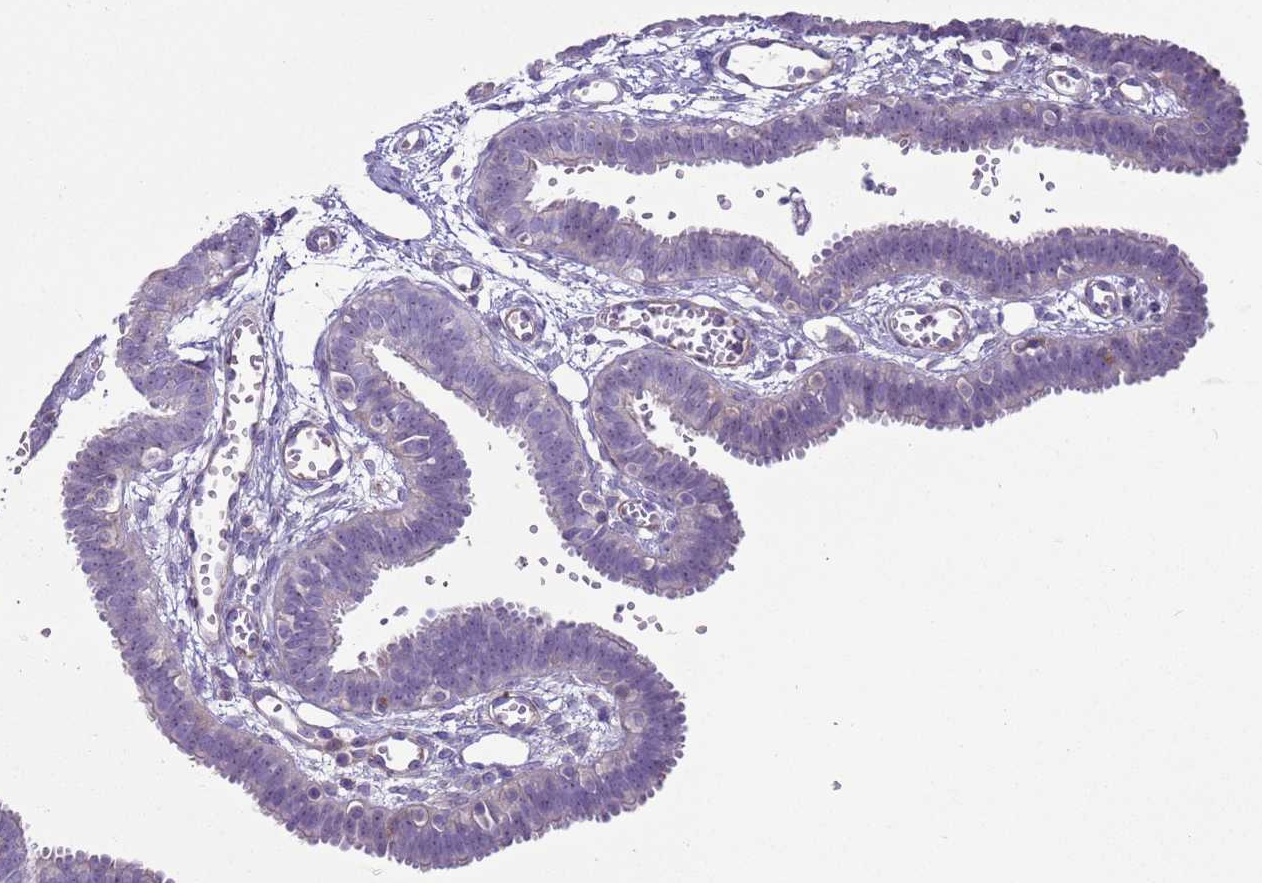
{"staining": {"intensity": "negative", "quantity": "none", "location": "none"}, "tissue": "fallopian tube", "cell_type": "Glandular cells", "image_type": "normal", "snomed": [{"axis": "morphology", "description": "Normal tissue, NOS"}, {"axis": "topography", "description": "Fallopian tube"}, {"axis": "topography", "description": "Placenta"}], "caption": "An image of fallopian tube stained for a protein reveals no brown staining in glandular cells. The staining is performed using DAB (3,3'-diaminobenzidine) brown chromogen with nuclei counter-stained in using hematoxylin.", "gene": "HEATR1", "patient": {"sex": "female", "age": 32}}